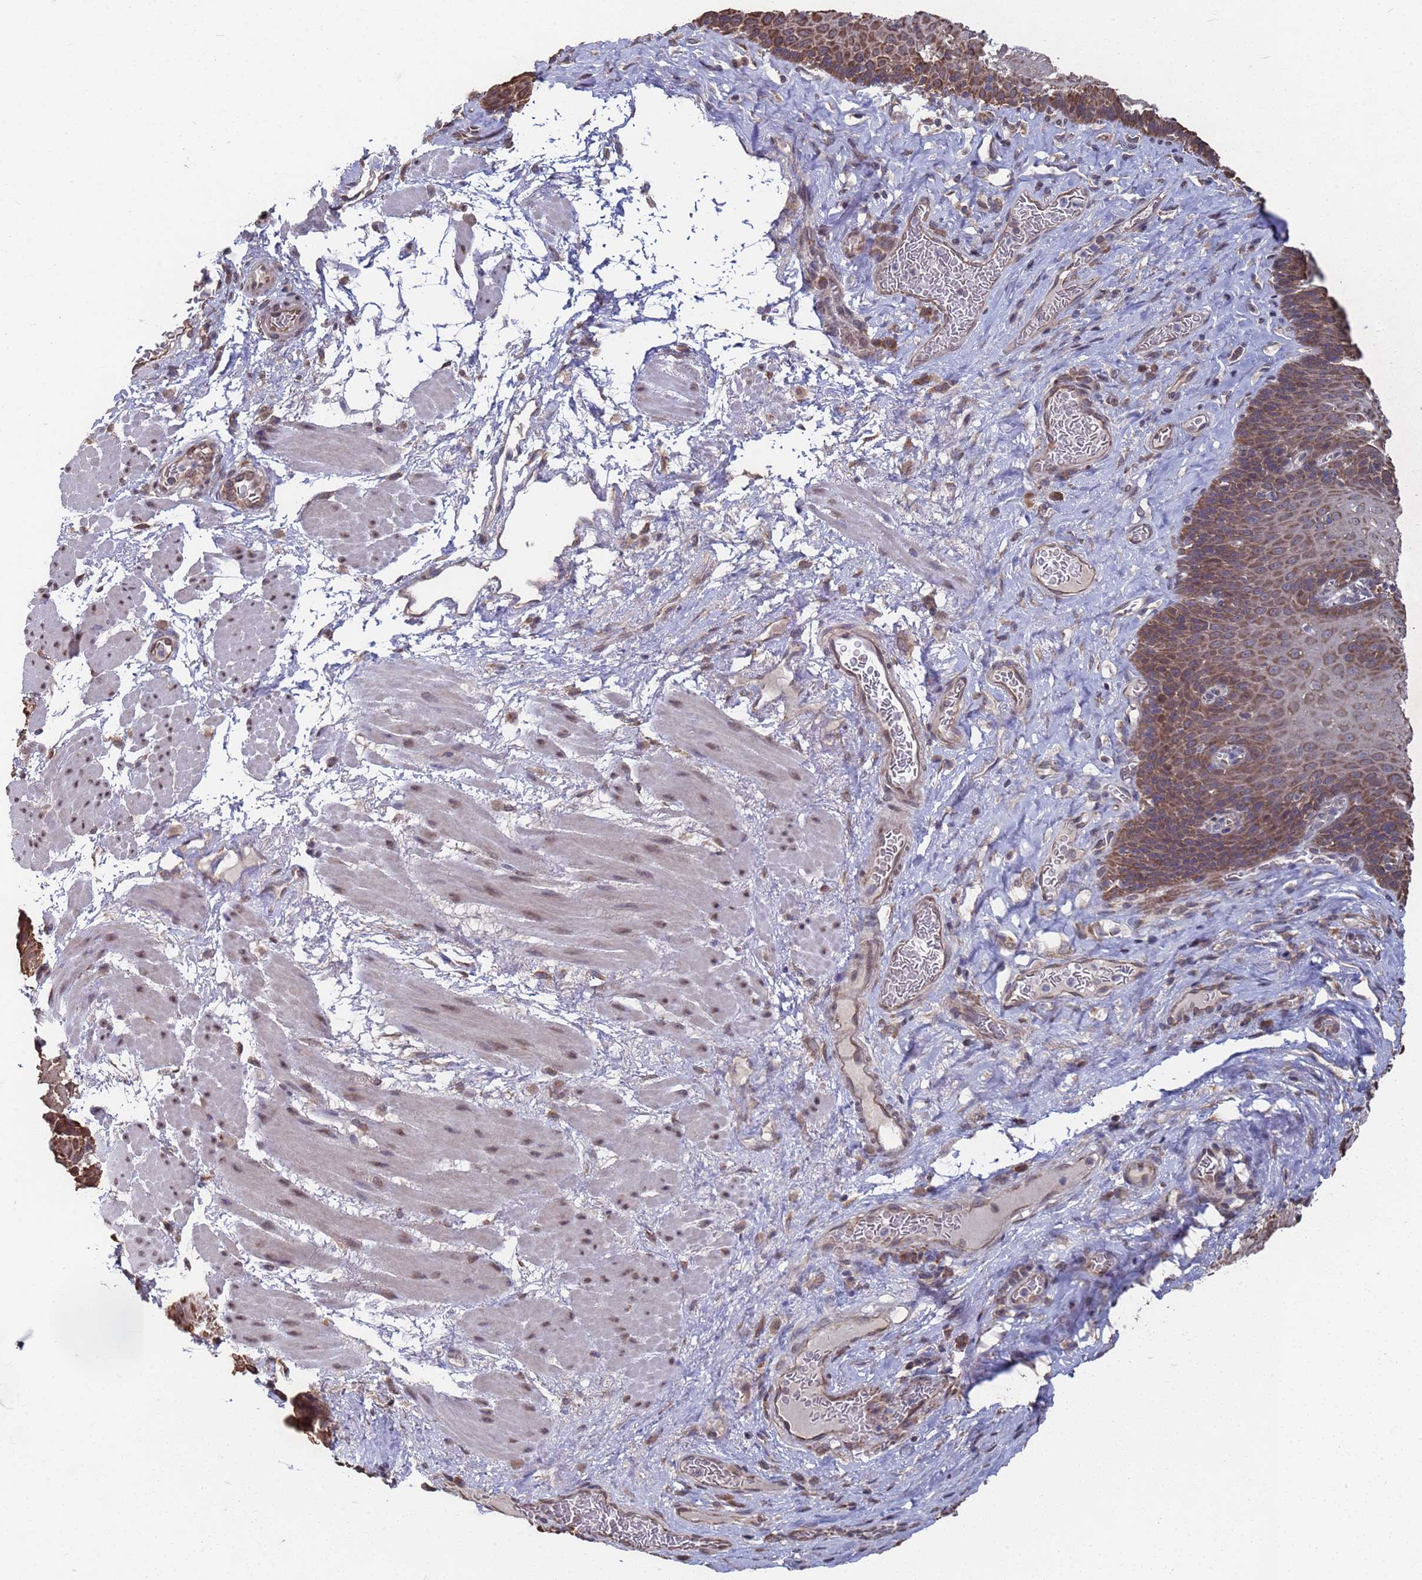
{"staining": {"intensity": "moderate", "quantity": ">75%", "location": "cytoplasmic/membranous"}, "tissue": "esophagus", "cell_type": "Squamous epithelial cells", "image_type": "normal", "snomed": [{"axis": "morphology", "description": "Normal tissue, NOS"}, {"axis": "topography", "description": "Esophagus"}], "caption": "Immunohistochemistry (IHC) histopathology image of normal human esophagus stained for a protein (brown), which shows medium levels of moderate cytoplasmic/membranous expression in about >75% of squamous epithelial cells.", "gene": "CFAP119", "patient": {"sex": "male", "age": 60}}